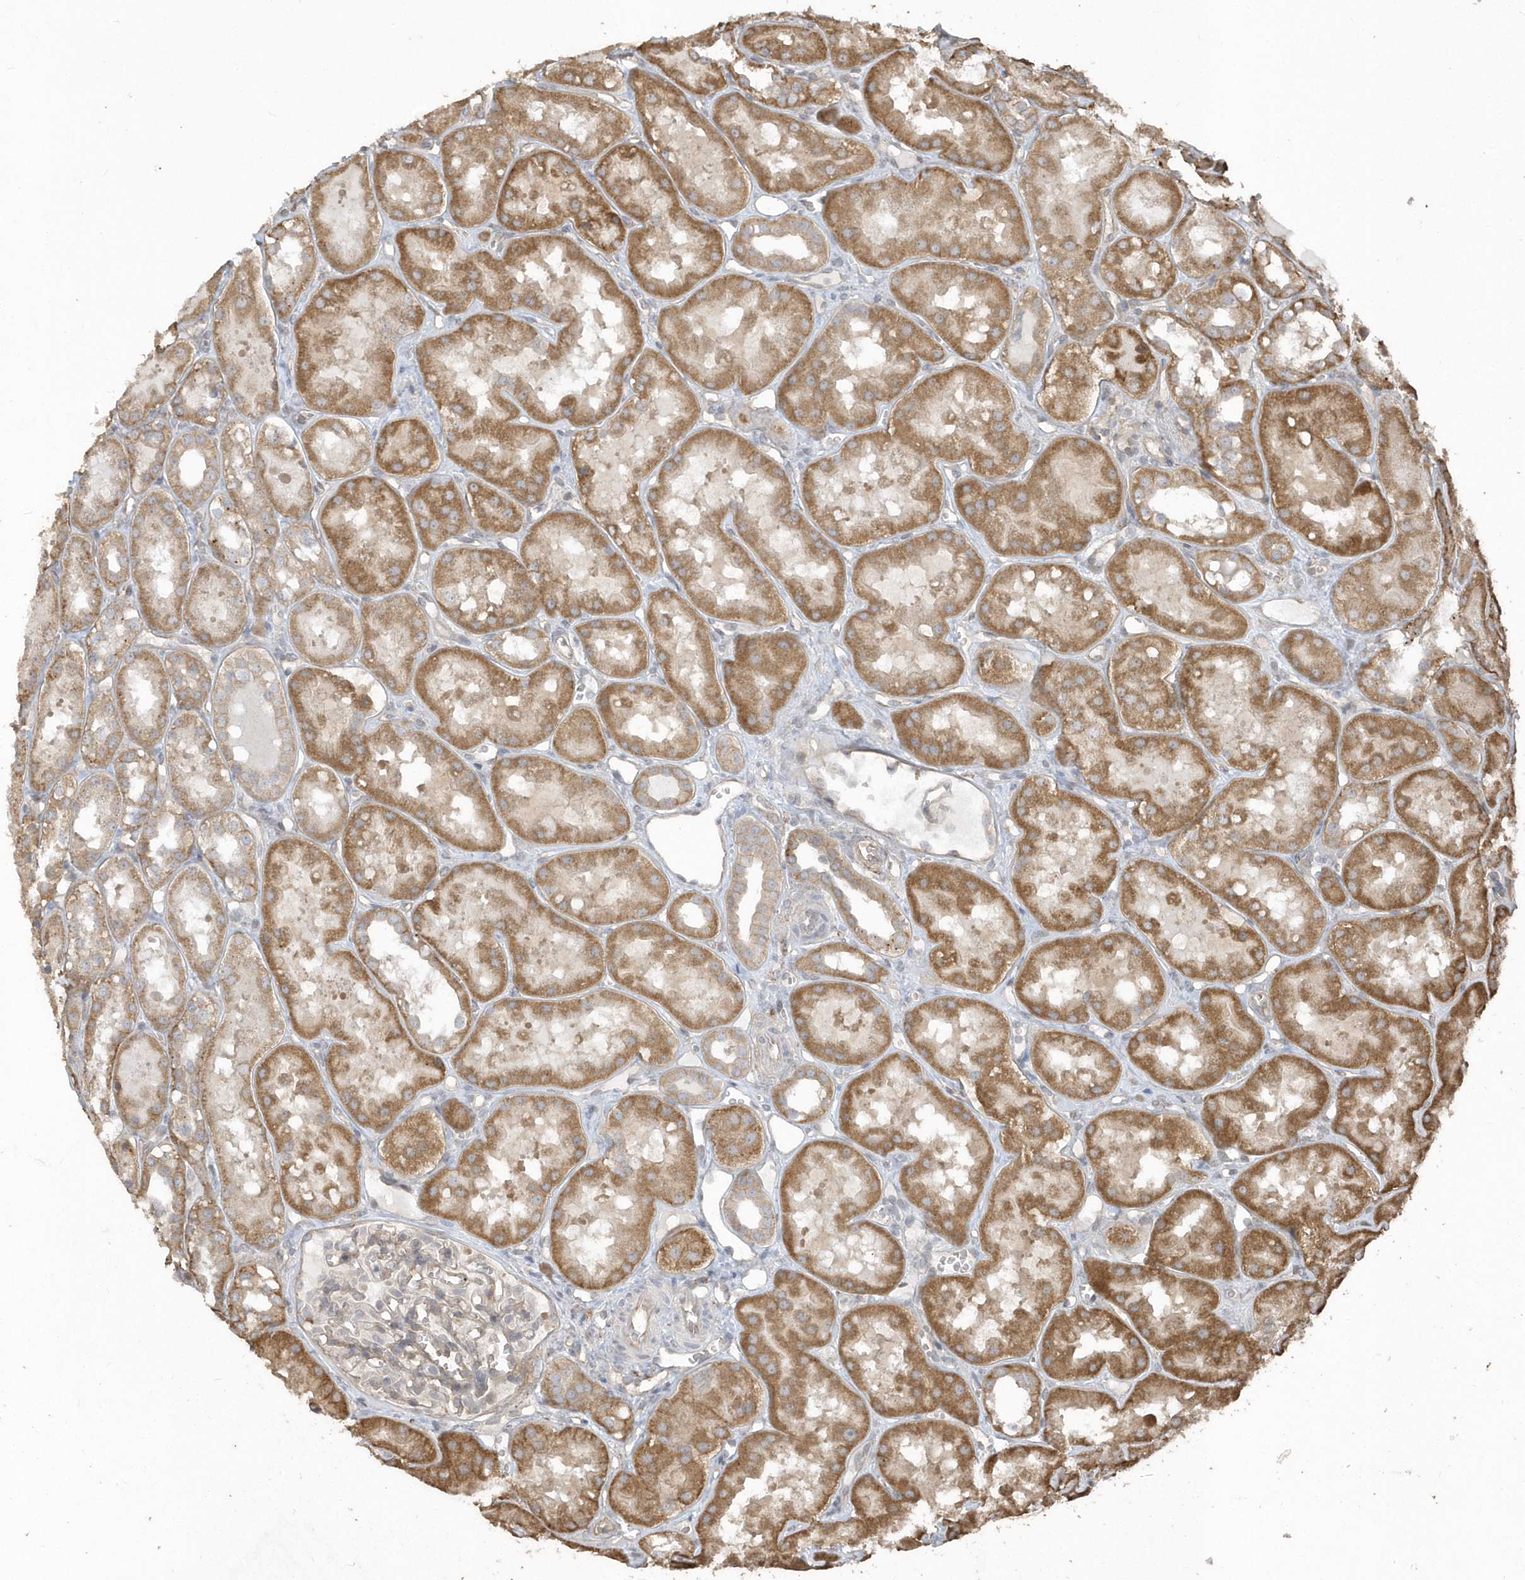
{"staining": {"intensity": "weak", "quantity": "25%-75%", "location": "cytoplasmic/membranous"}, "tissue": "kidney", "cell_type": "Cells in glomeruli", "image_type": "normal", "snomed": [{"axis": "morphology", "description": "Normal tissue, NOS"}, {"axis": "topography", "description": "Kidney"}], "caption": "A brown stain shows weak cytoplasmic/membranous expression of a protein in cells in glomeruli of normal kidney.", "gene": "HERPUD1", "patient": {"sex": "male", "age": 16}}